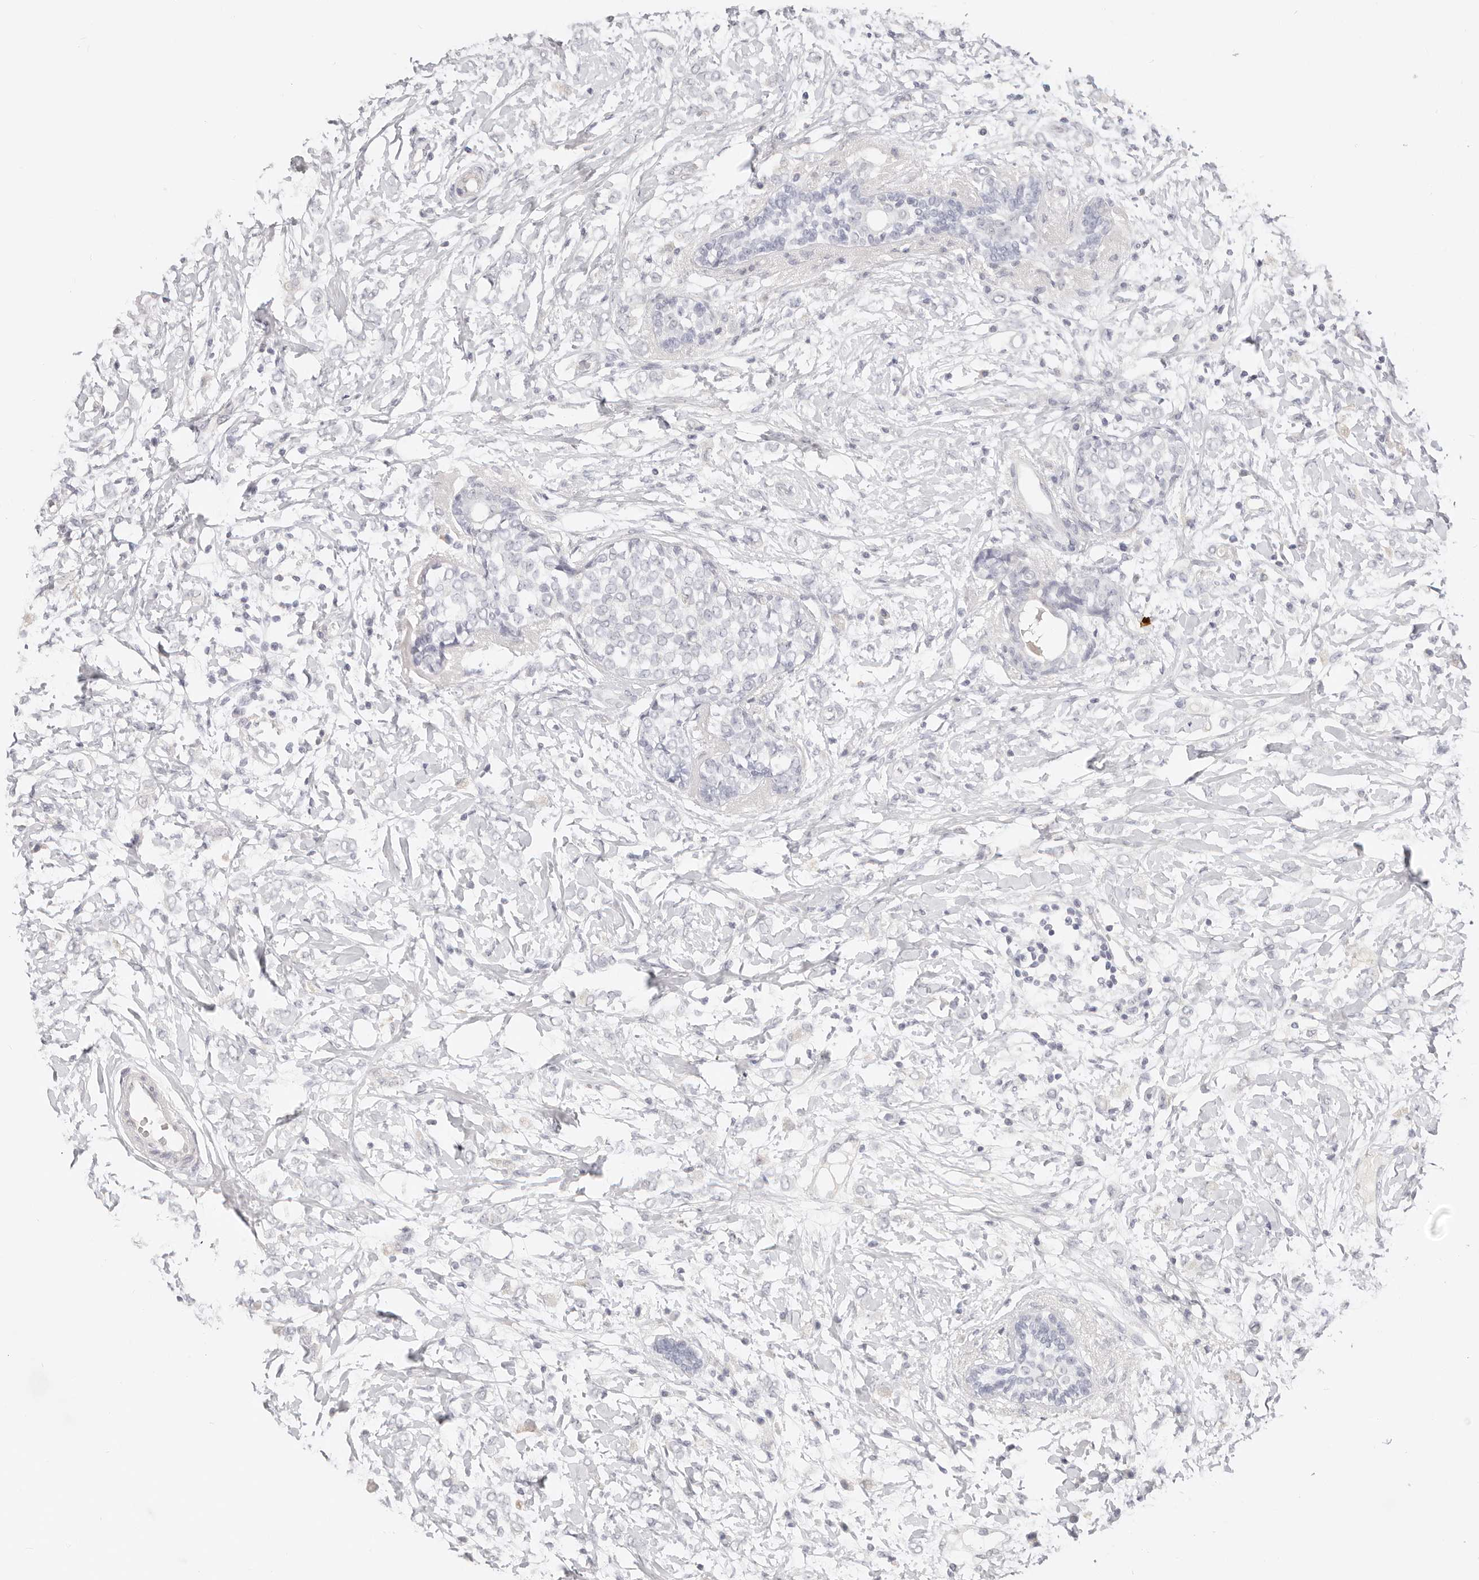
{"staining": {"intensity": "negative", "quantity": "none", "location": "none"}, "tissue": "breast cancer", "cell_type": "Tumor cells", "image_type": "cancer", "snomed": [{"axis": "morphology", "description": "Normal tissue, NOS"}, {"axis": "morphology", "description": "Lobular carcinoma"}, {"axis": "topography", "description": "Breast"}], "caption": "Tumor cells are negative for brown protein staining in breast cancer (lobular carcinoma). (DAB IHC visualized using brightfield microscopy, high magnification).", "gene": "ASCL1", "patient": {"sex": "female", "age": 47}}